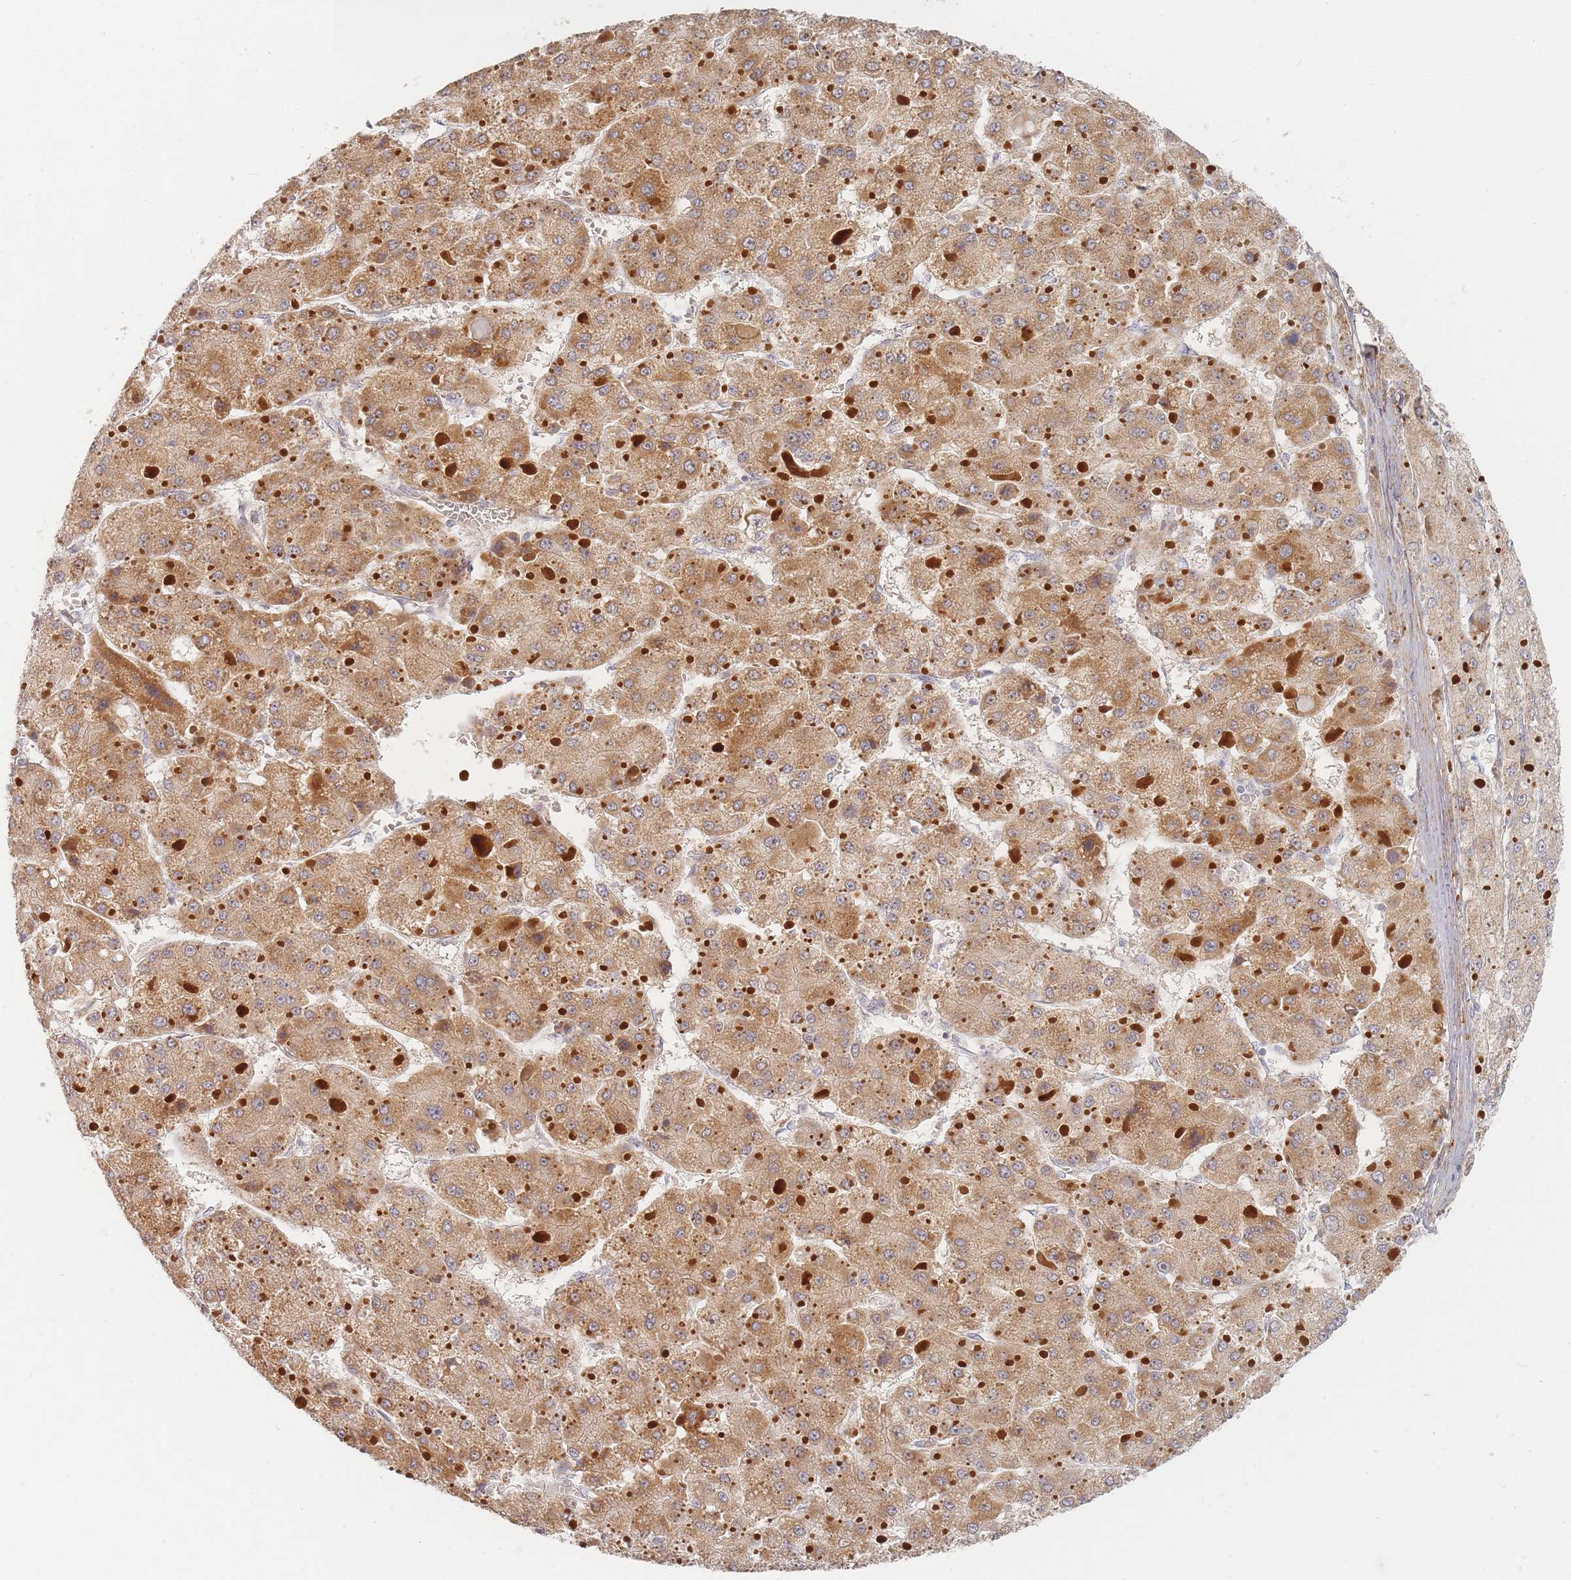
{"staining": {"intensity": "moderate", "quantity": ">75%", "location": "cytoplasmic/membranous"}, "tissue": "liver cancer", "cell_type": "Tumor cells", "image_type": "cancer", "snomed": [{"axis": "morphology", "description": "Carcinoma, Hepatocellular, NOS"}, {"axis": "topography", "description": "Liver"}], "caption": "A photomicrograph of human liver cancer (hepatocellular carcinoma) stained for a protein exhibits moderate cytoplasmic/membranous brown staining in tumor cells.", "gene": "ZKSCAN7", "patient": {"sex": "female", "age": 73}}